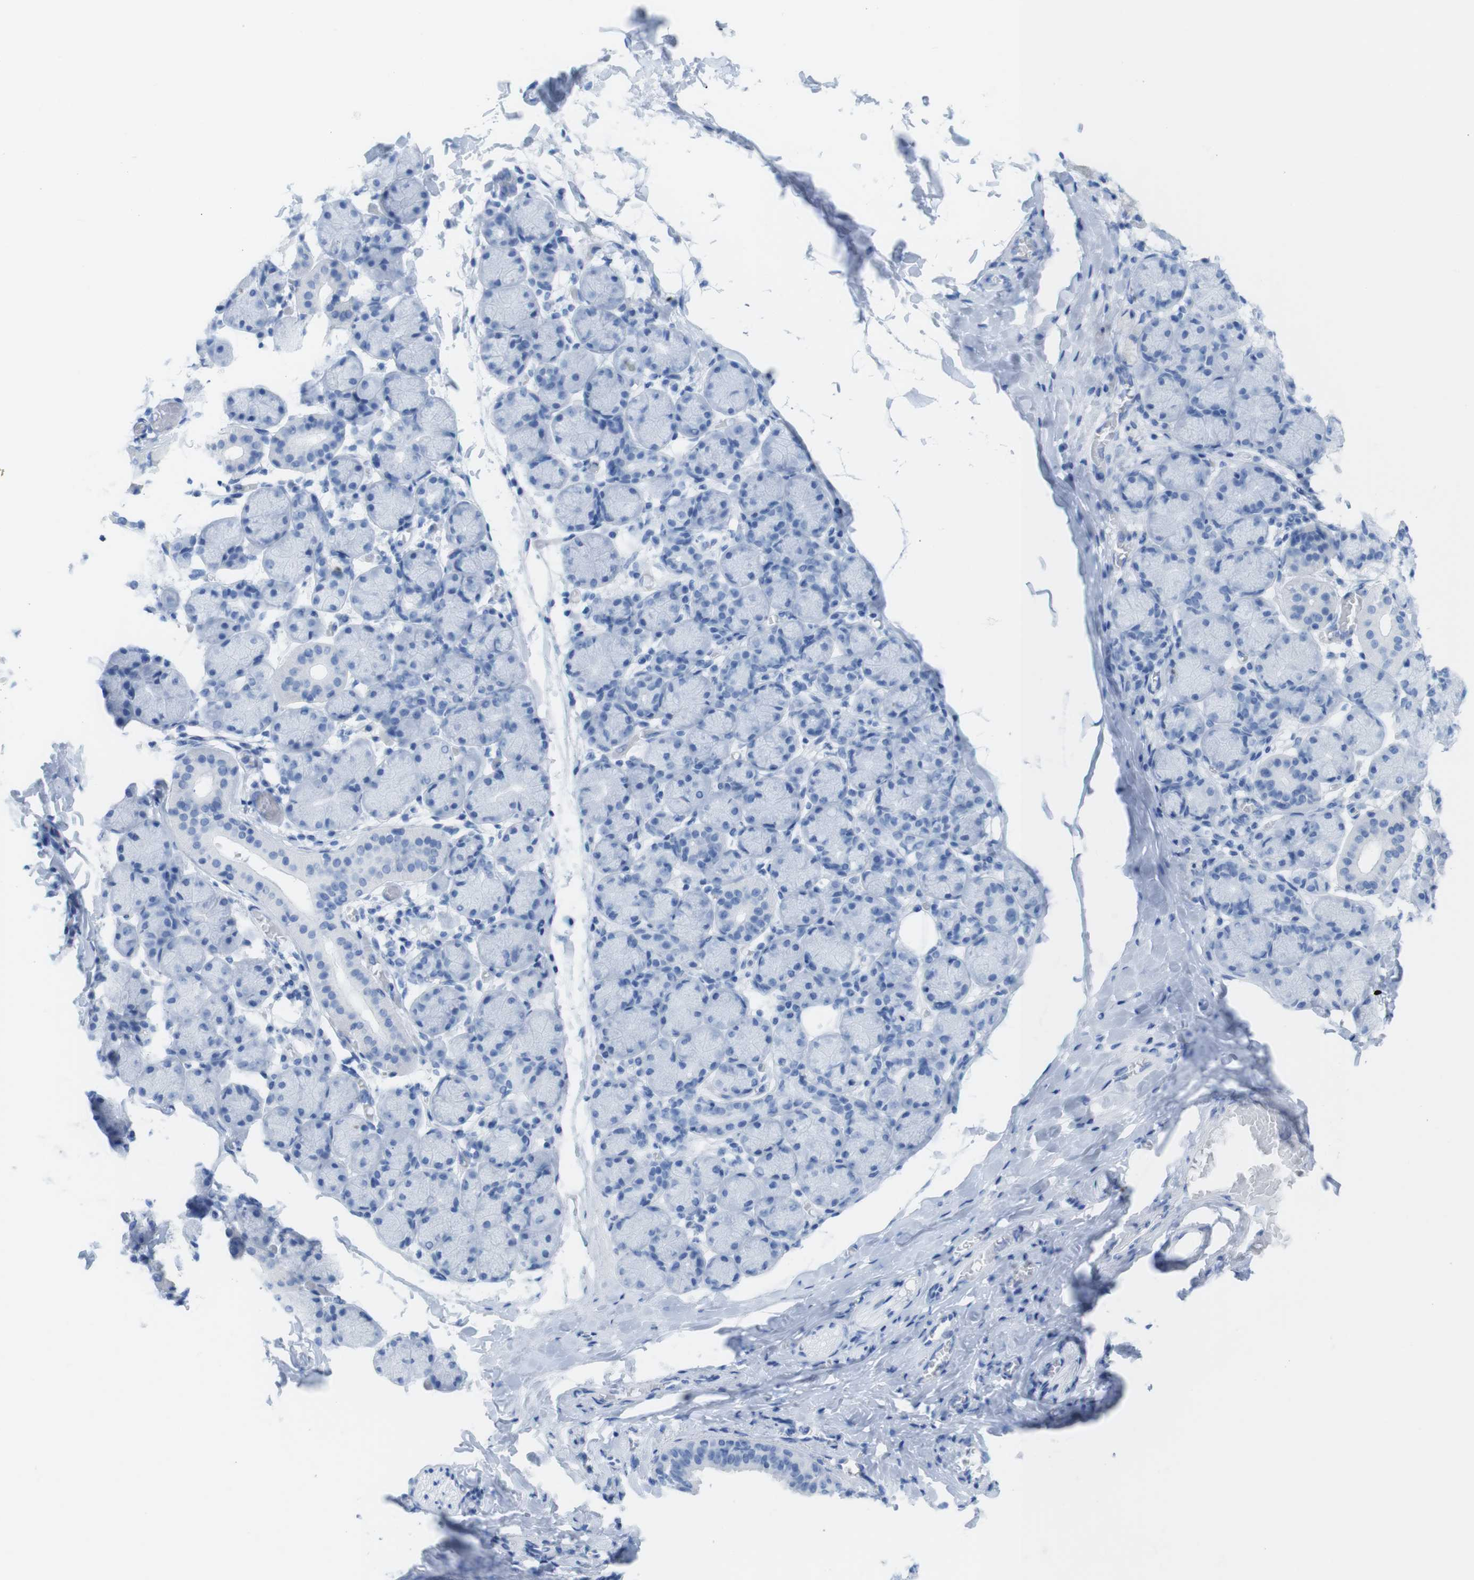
{"staining": {"intensity": "negative", "quantity": "none", "location": "none"}, "tissue": "salivary gland", "cell_type": "Glandular cells", "image_type": "normal", "snomed": [{"axis": "morphology", "description": "Normal tissue, NOS"}, {"axis": "topography", "description": "Salivary gland"}], "caption": "Glandular cells show no significant protein positivity in benign salivary gland. (DAB immunohistochemistry with hematoxylin counter stain).", "gene": "MYH7", "patient": {"sex": "female", "age": 24}}